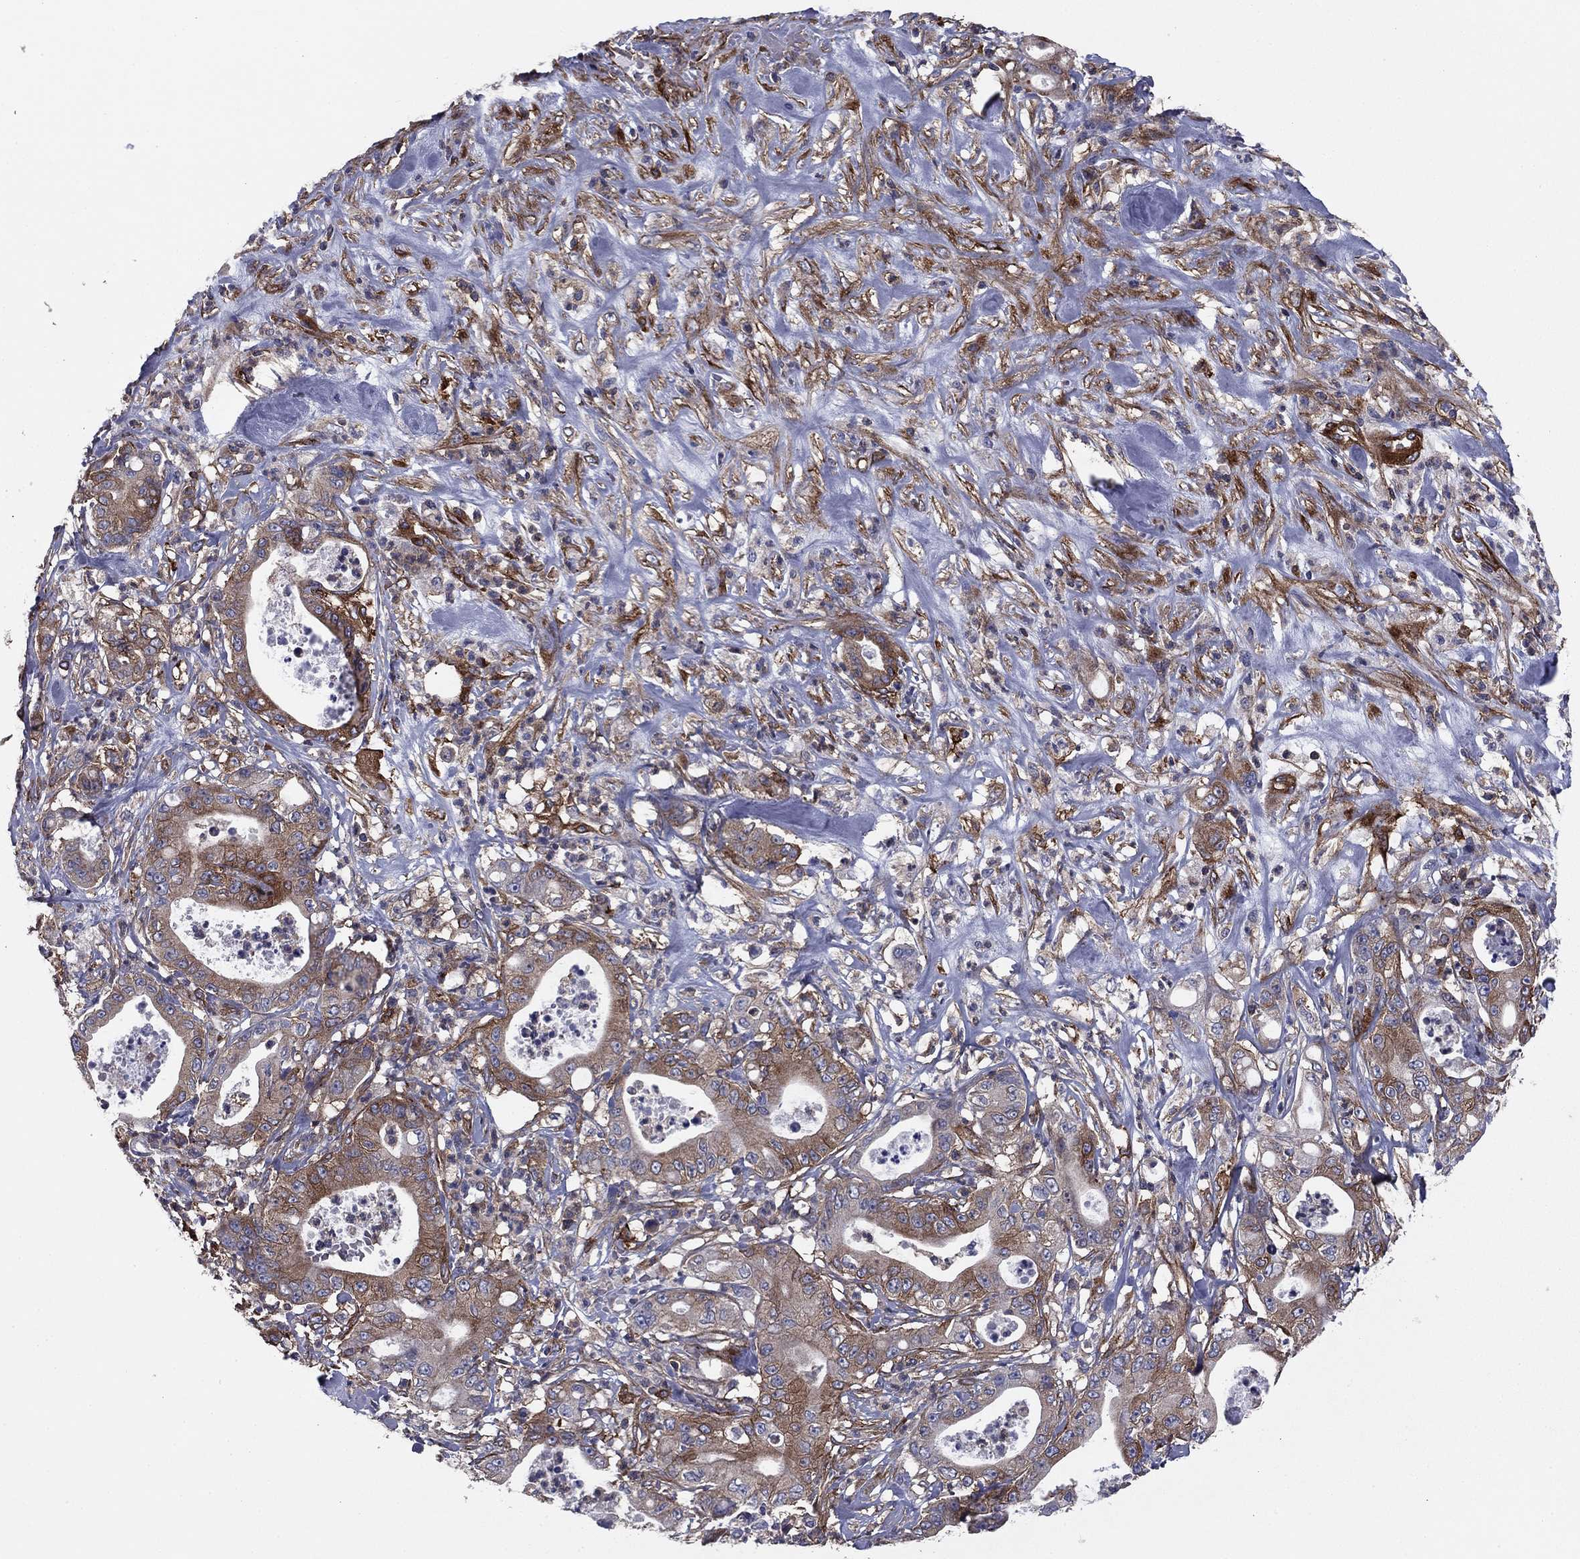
{"staining": {"intensity": "moderate", "quantity": "<25%", "location": "cytoplasmic/membranous"}, "tissue": "pancreatic cancer", "cell_type": "Tumor cells", "image_type": "cancer", "snomed": [{"axis": "morphology", "description": "Adenocarcinoma, NOS"}, {"axis": "topography", "description": "Pancreas"}], "caption": "Human pancreatic cancer stained with a protein marker displays moderate staining in tumor cells.", "gene": "EHBP1L1", "patient": {"sex": "male", "age": 71}}